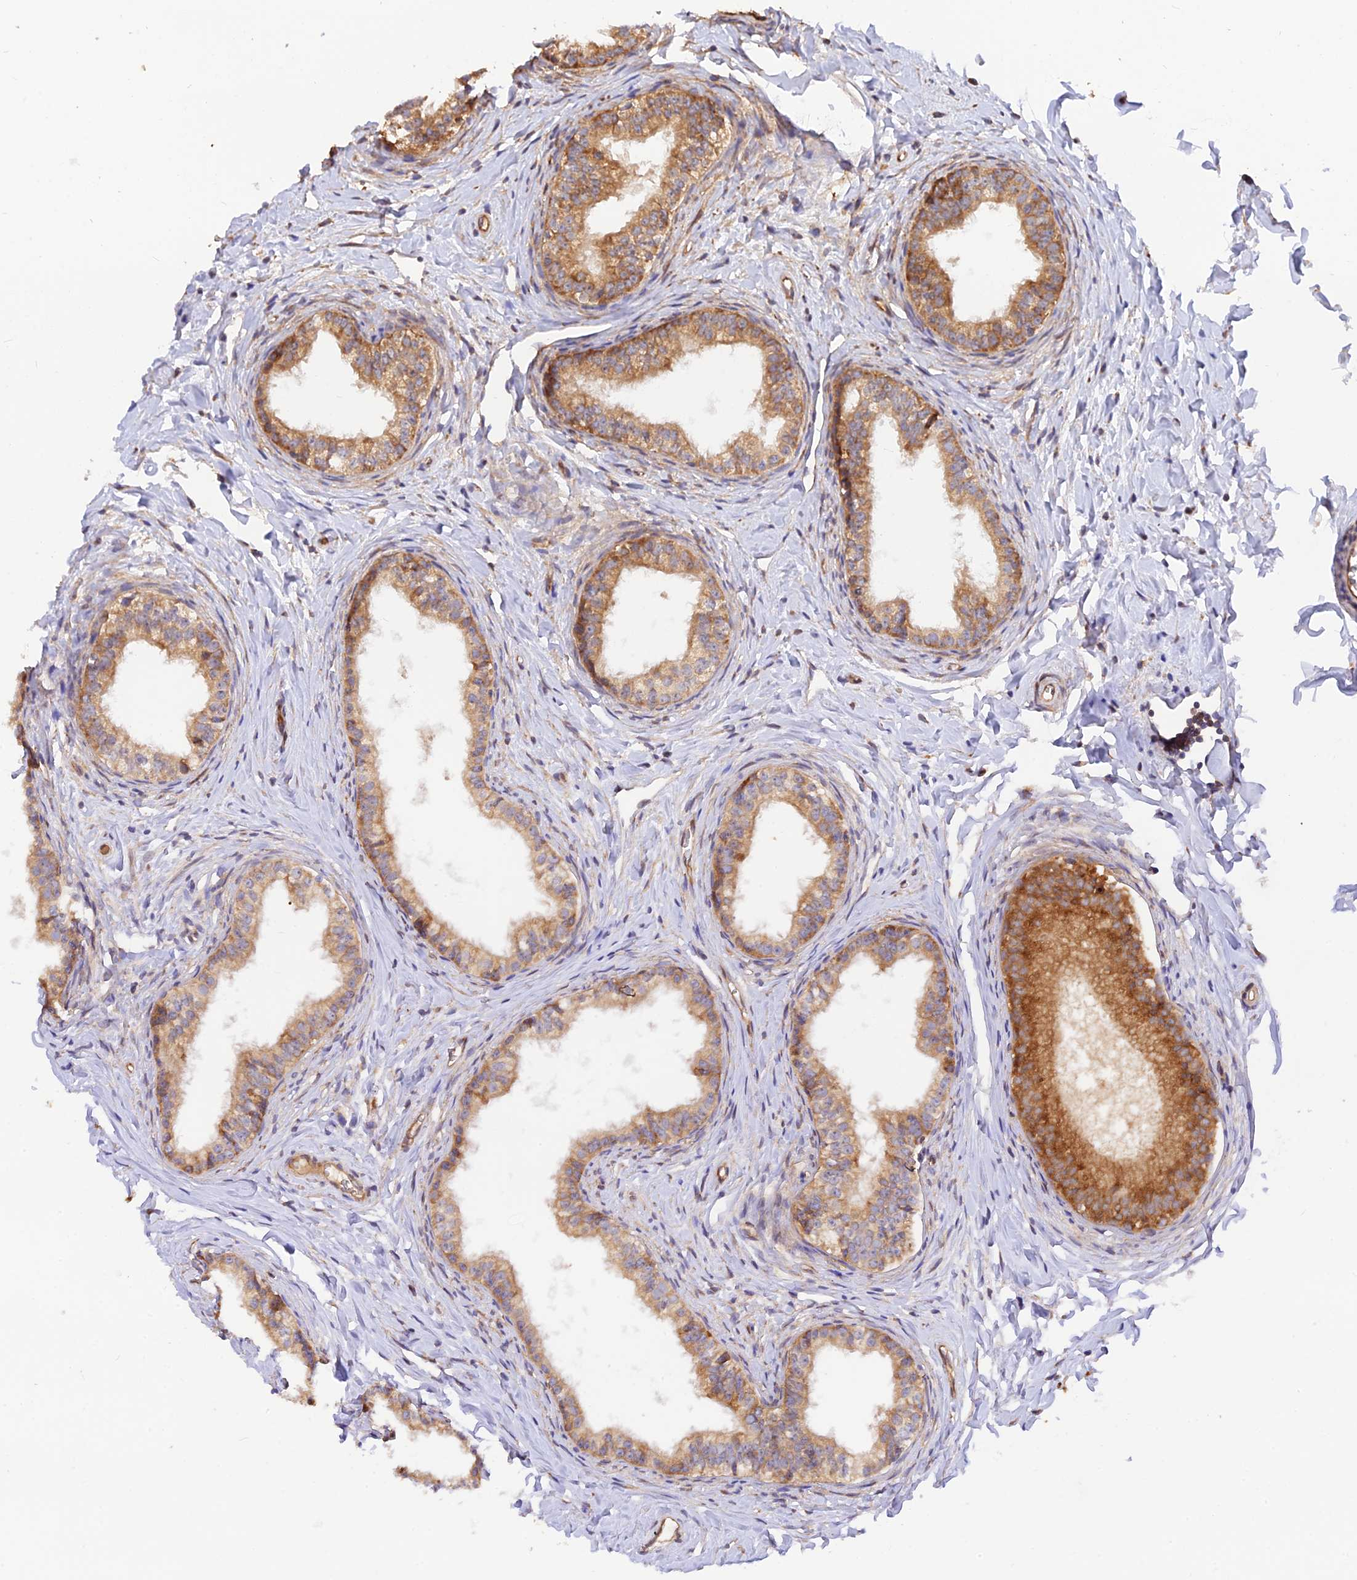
{"staining": {"intensity": "strong", "quantity": "25%-75%", "location": "cytoplasmic/membranous"}, "tissue": "epididymis", "cell_type": "Glandular cells", "image_type": "normal", "snomed": [{"axis": "morphology", "description": "Normal tissue, NOS"}, {"axis": "topography", "description": "Epididymis"}], "caption": "A brown stain highlights strong cytoplasmic/membranous positivity of a protein in glandular cells of normal human epididymis. Nuclei are stained in blue.", "gene": "RPL5", "patient": {"sex": "male", "age": 34}}